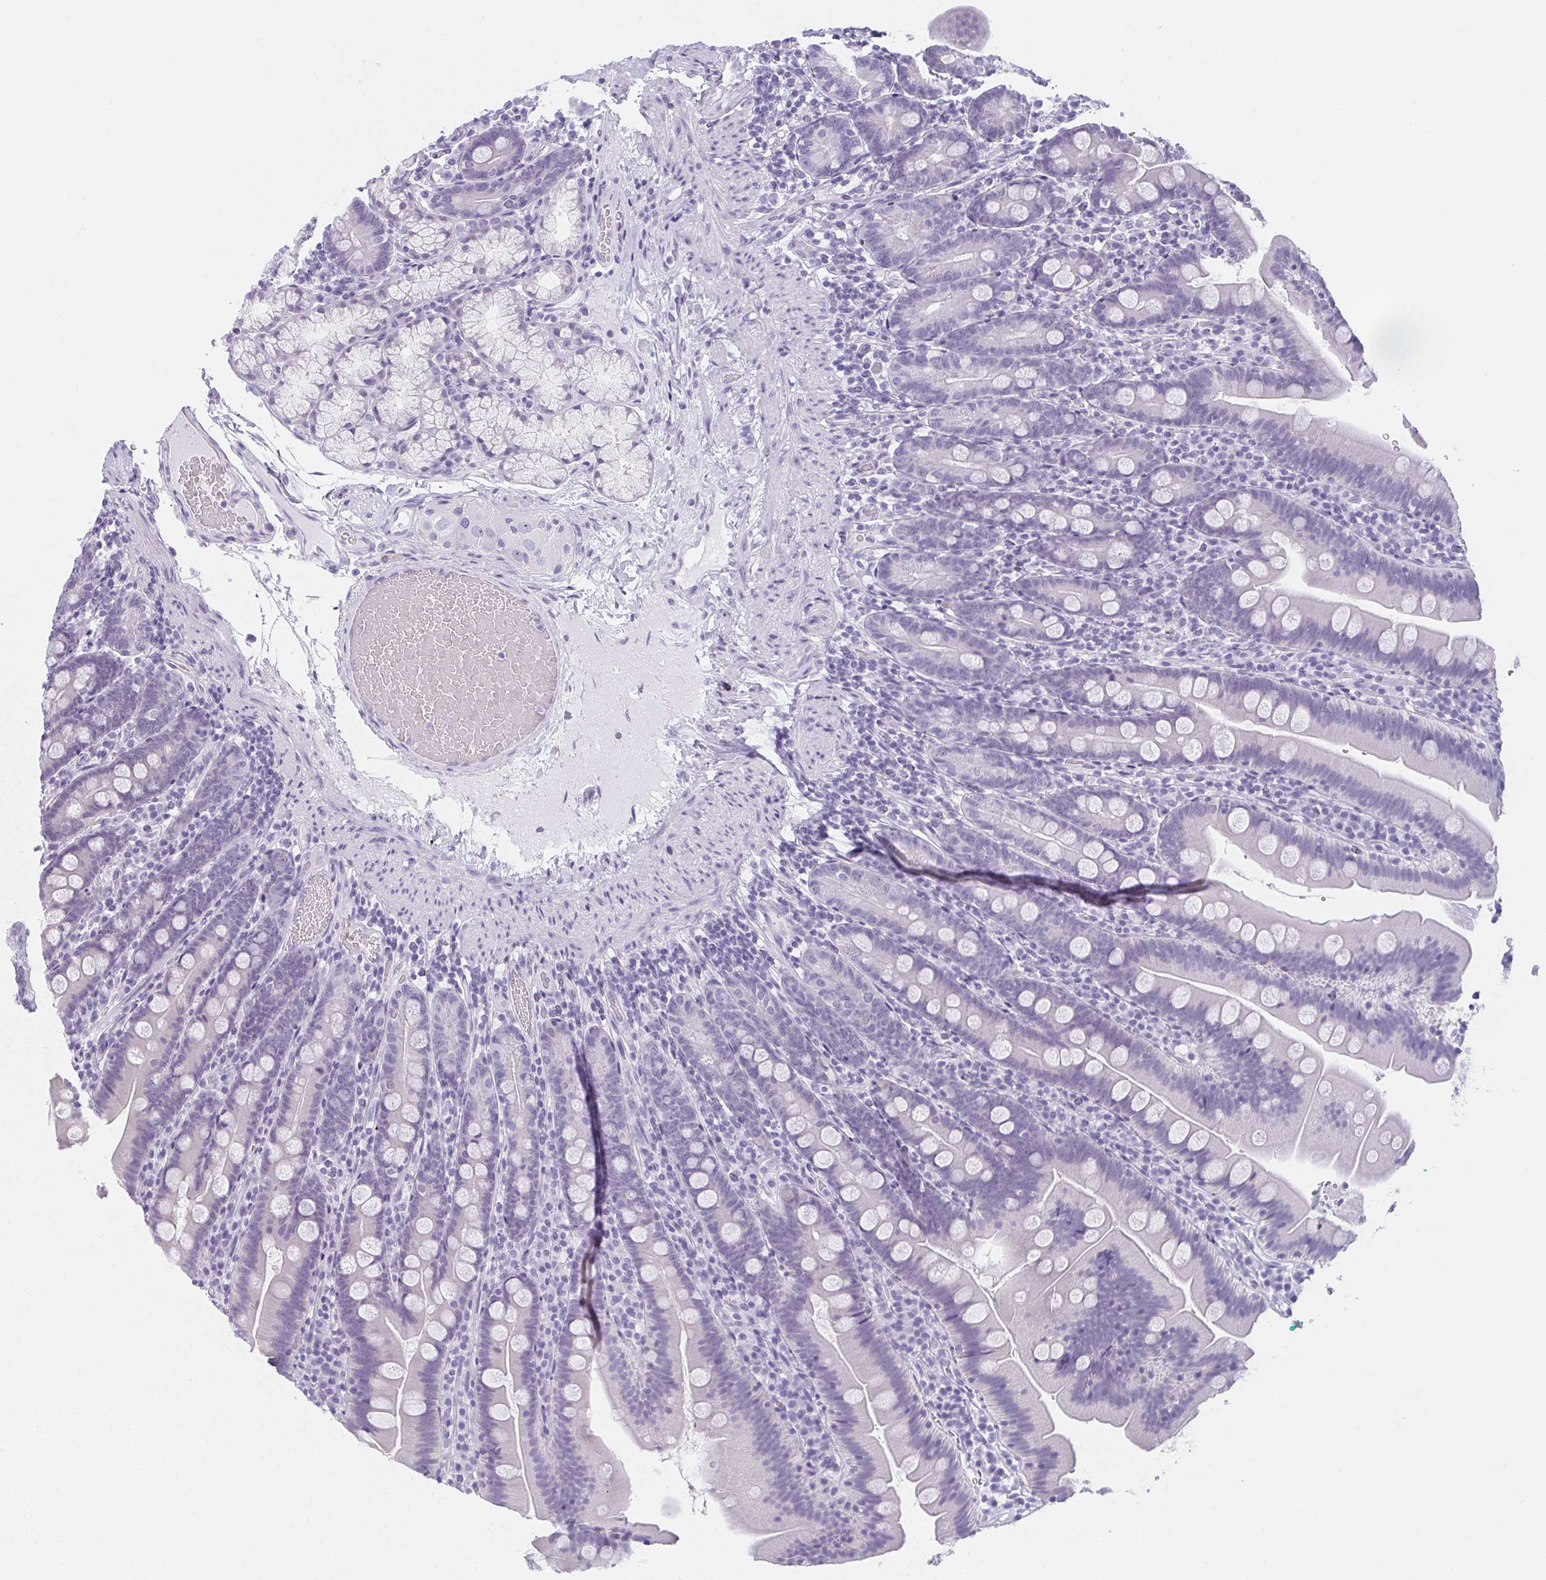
{"staining": {"intensity": "negative", "quantity": "none", "location": "none"}, "tissue": "duodenum", "cell_type": "Glandular cells", "image_type": "normal", "snomed": [{"axis": "morphology", "description": "Normal tissue, NOS"}, {"axis": "topography", "description": "Duodenum"}], "caption": "Glandular cells show no significant expression in benign duodenum. Nuclei are stained in blue.", "gene": "MOBP", "patient": {"sex": "female", "age": 67}}